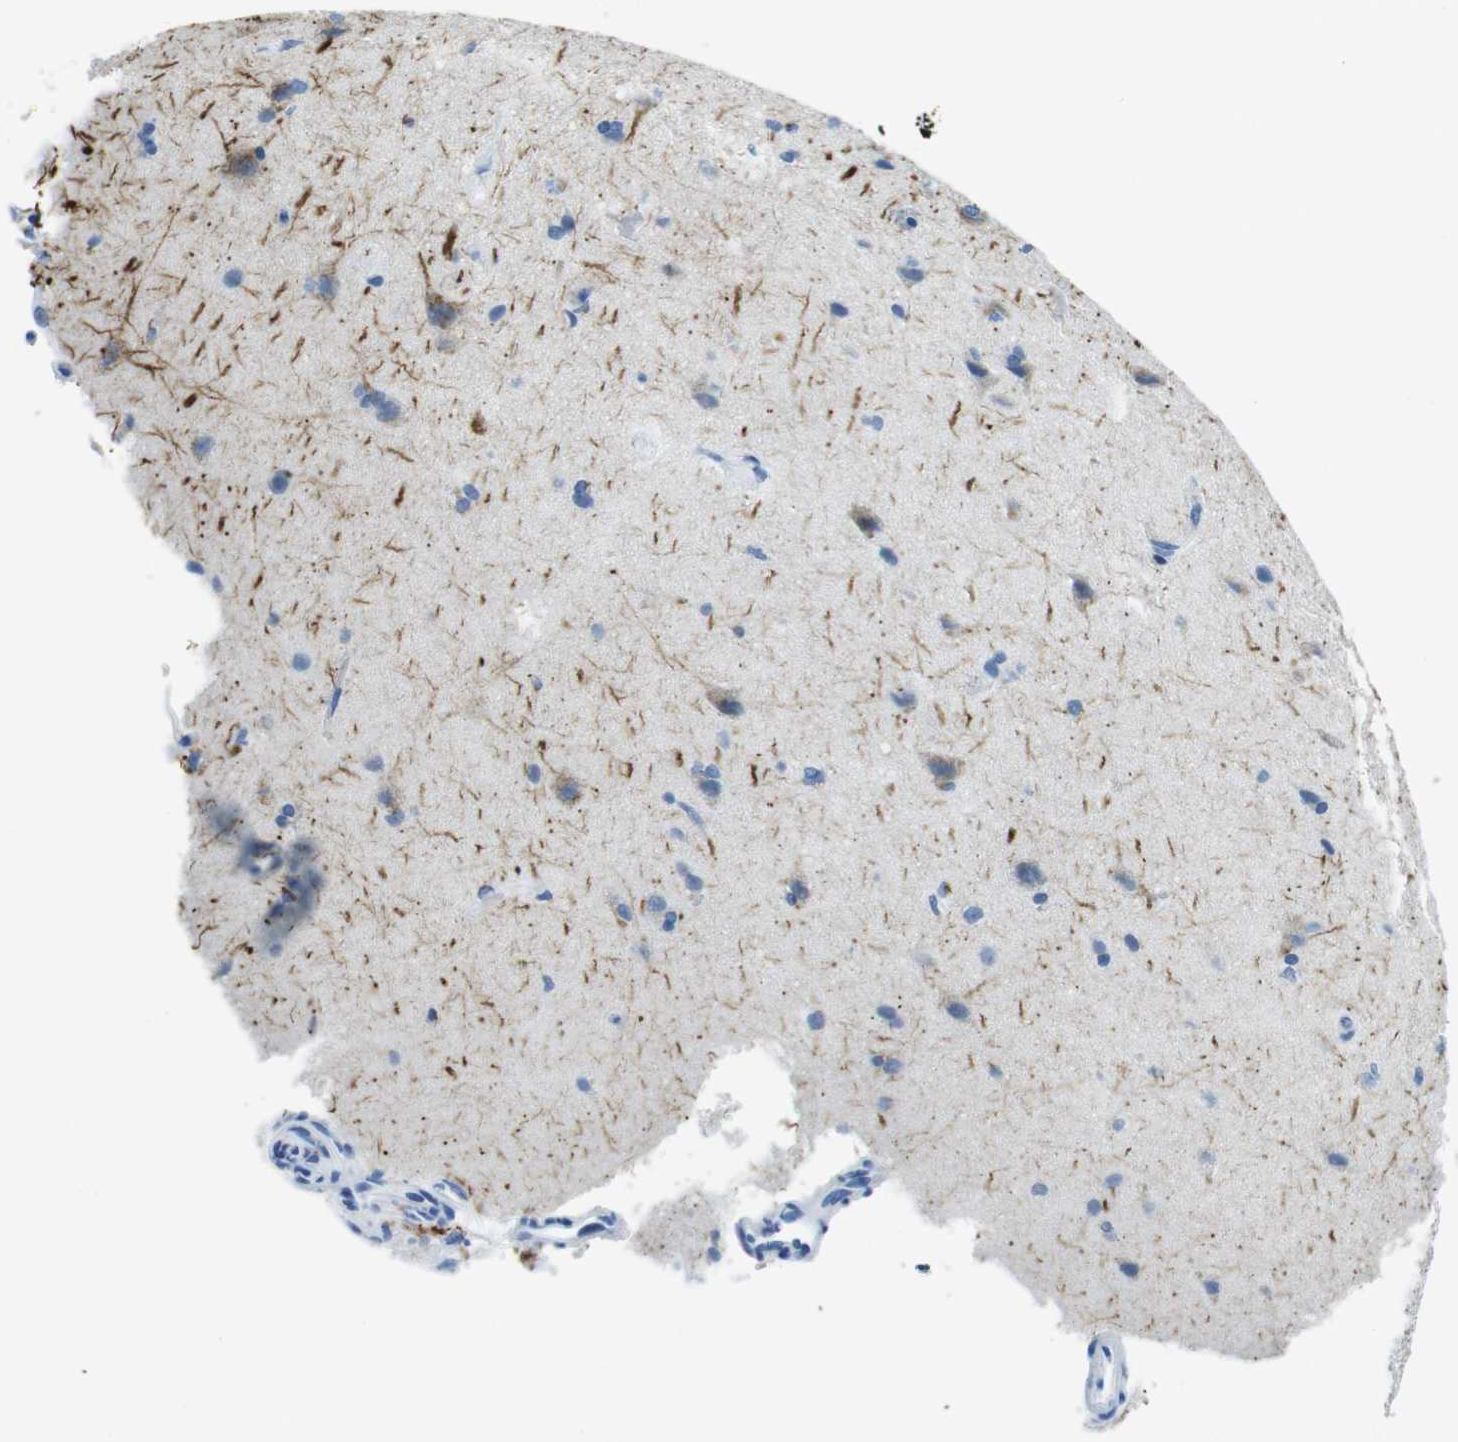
{"staining": {"intensity": "negative", "quantity": "none", "location": "none"}, "tissue": "cerebral cortex", "cell_type": "Endothelial cells", "image_type": "normal", "snomed": [{"axis": "morphology", "description": "Normal tissue, NOS"}, {"axis": "topography", "description": "Cerebral cortex"}], "caption": "Immunohistochemical staining of normal human cerebral cortex exhibits no significant staining in endothelial cells.", "gene": "TFAP2C", "patient": {"sex": "male", "age": 62}}